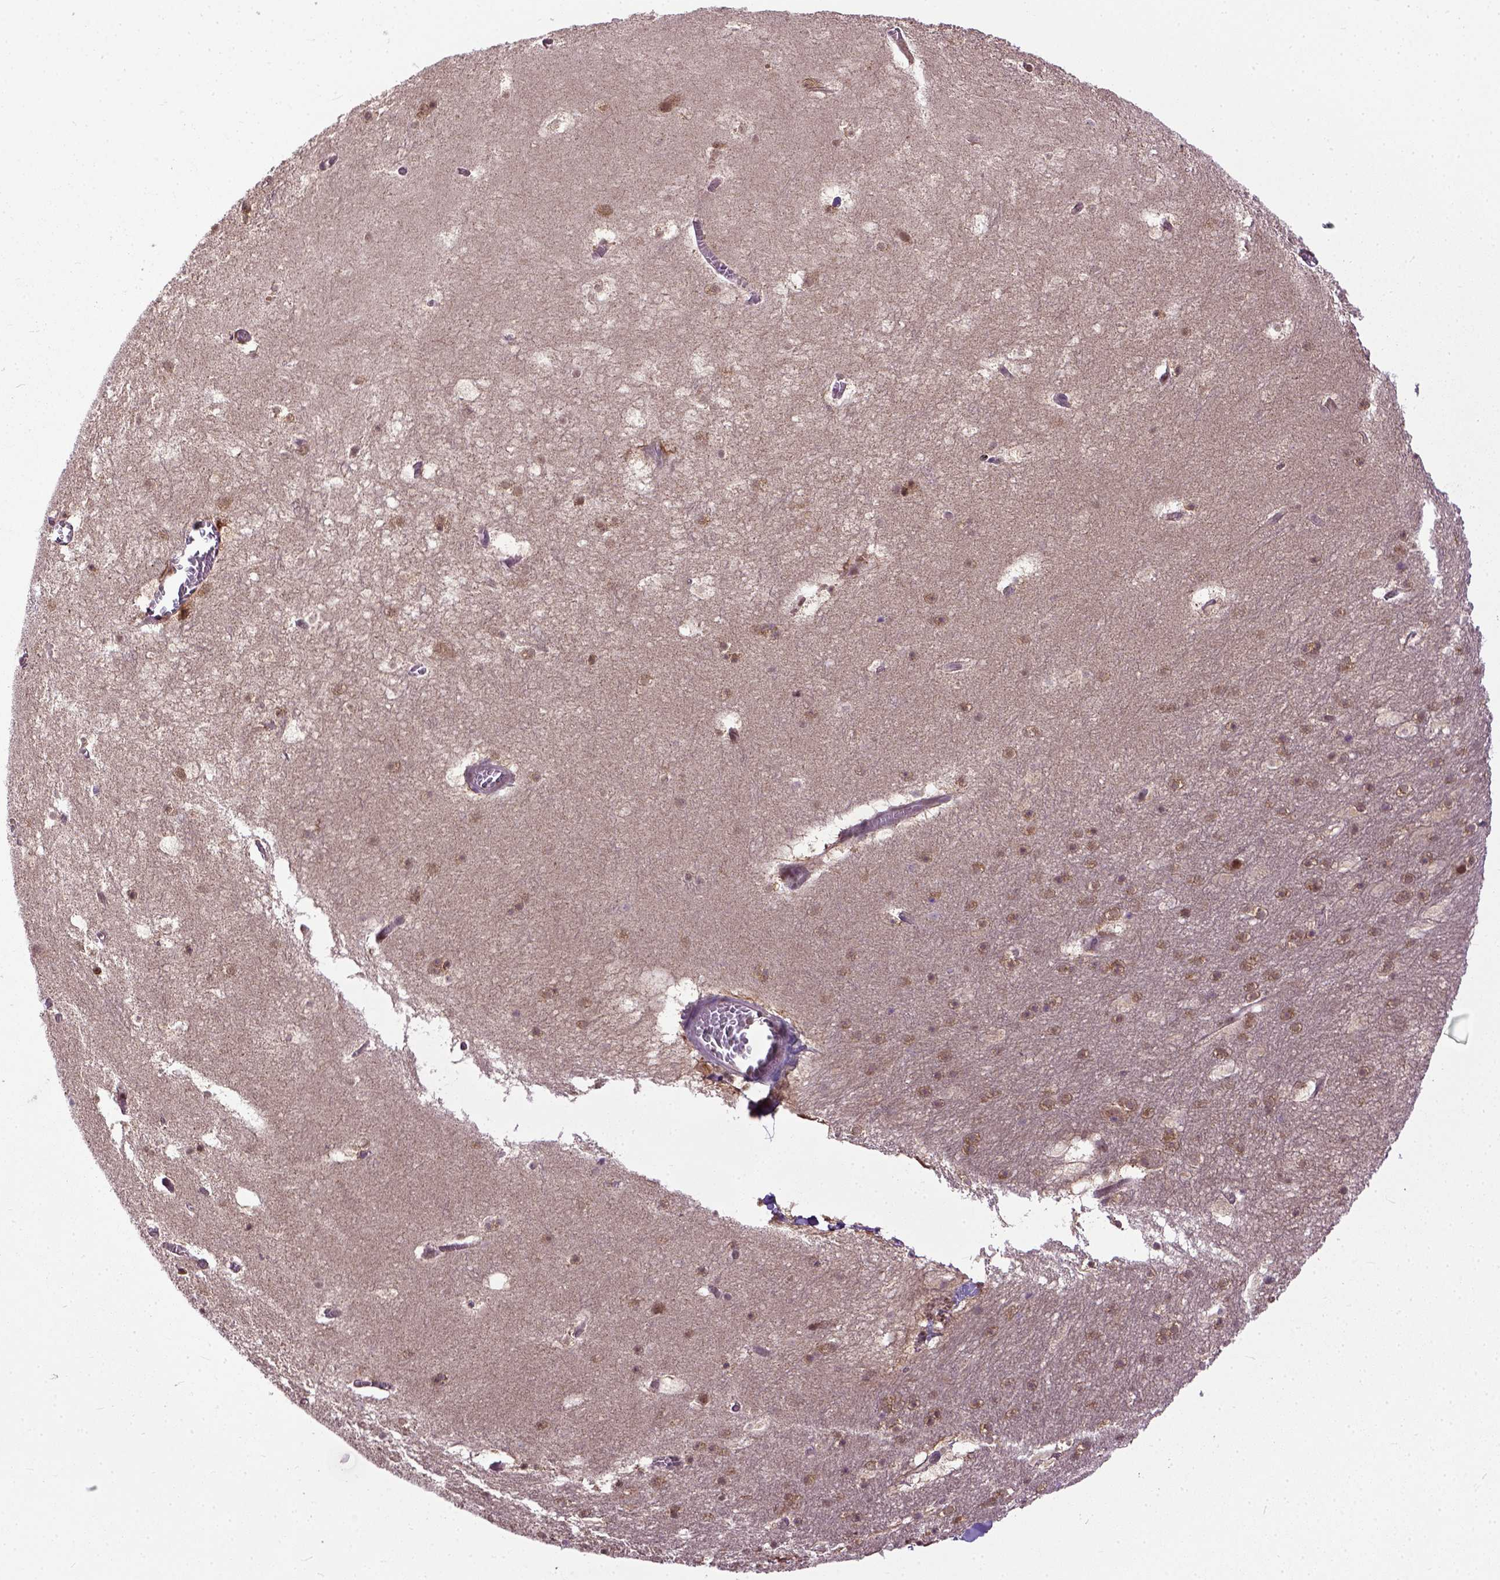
{"staining": {"intensity": "moderate", "quantity": "<25%", "location": "nuclear"}, "tissue": "hippocampus", "cell_type": "Glial cells", "image_type": "normal", "snomed": [{"axis": "morphology", "description": "Normal tissue, NOS"}, {"axis": "topography", "description": "Hippocampus"}], "caption": "Hippocampus stained for a protein (brown) demonstrates moderate nuclear positive positivity in about <25% of glial cells.", "gene": "UBA3", "patient": {"sex": "male", "age": 45}}